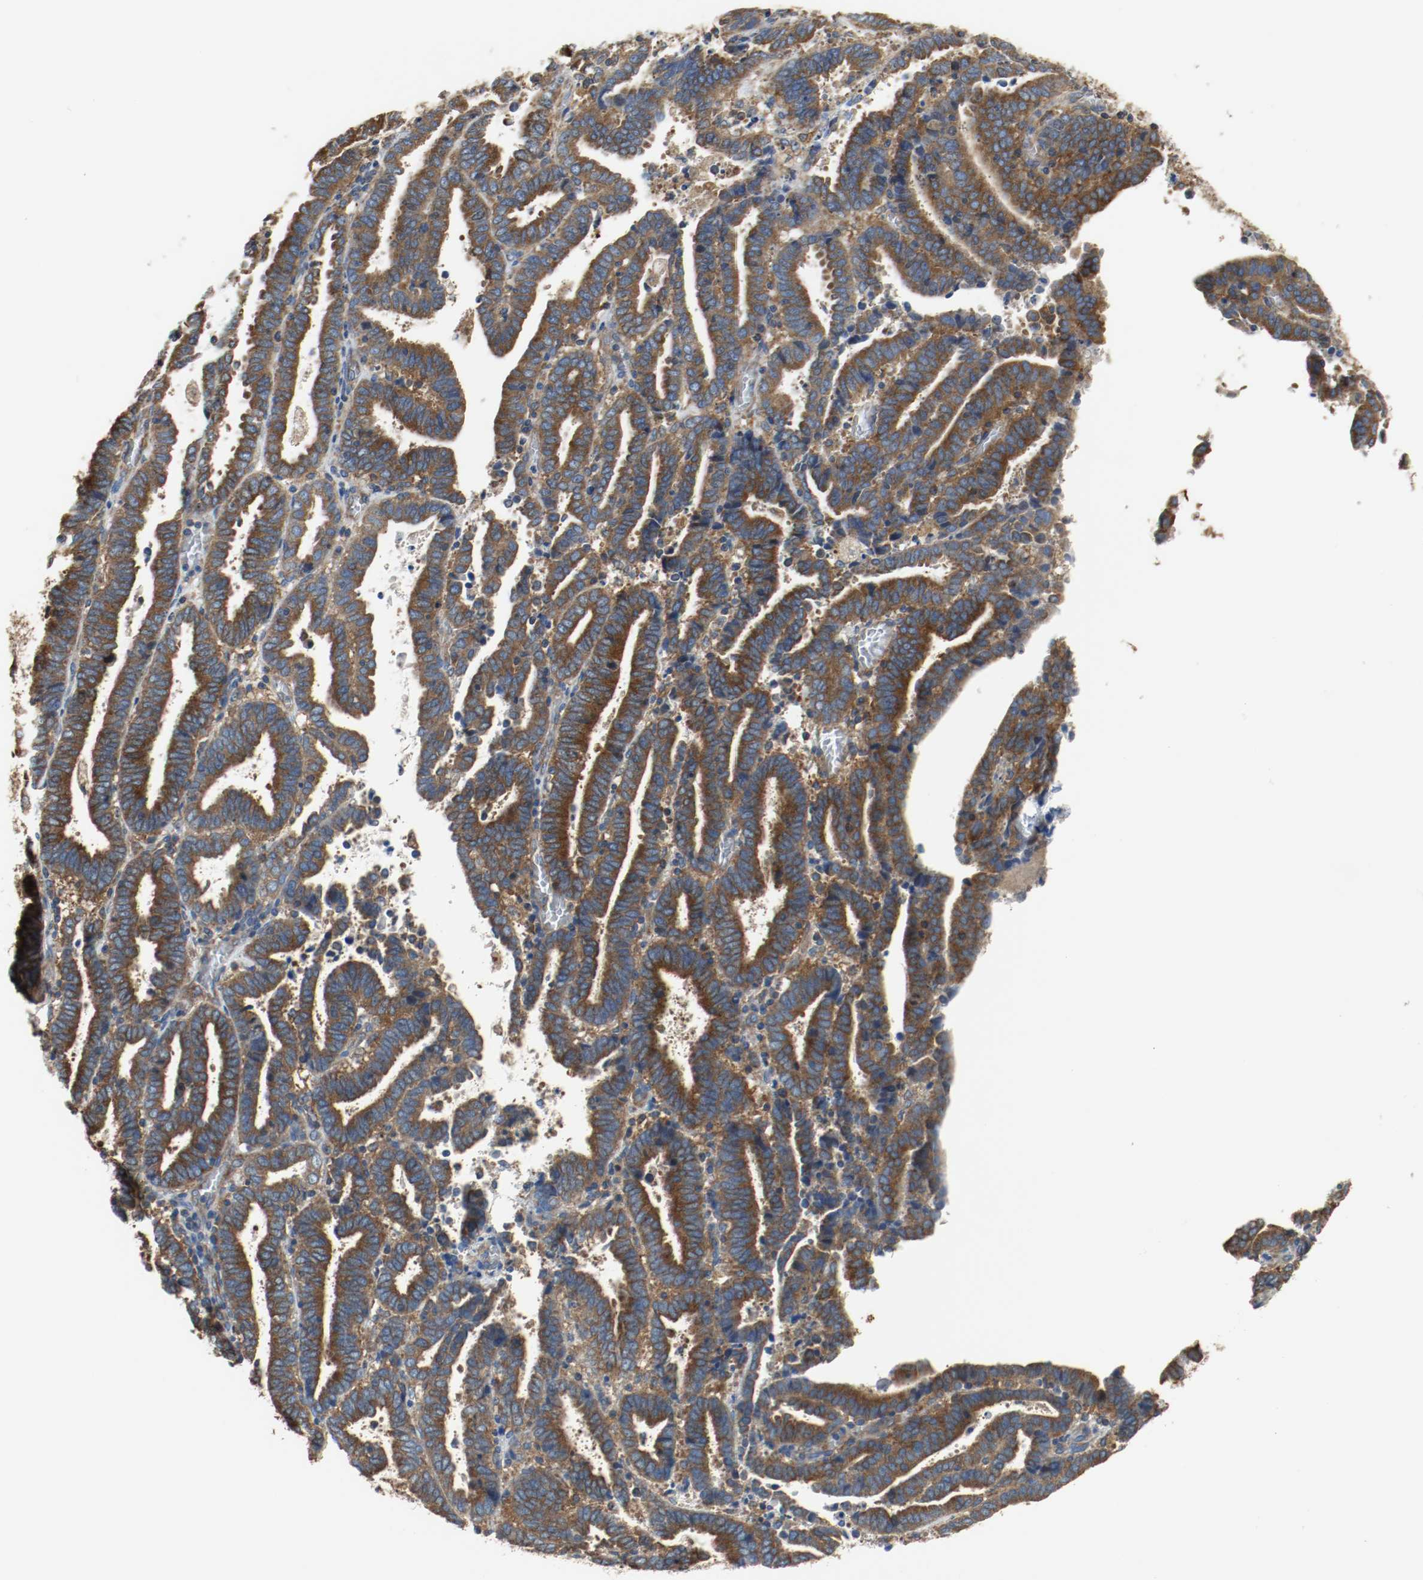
{"staining": {"intensity": "strong", "quantity": ">75%", "location": "cytoplasmic/membranous"}, "tissue": "endometrial cancer", "cell_type": "Tumor cells", "image_type": "cancer", "snomed": [{"axis": "morphology", "description": "Adenocarcinoma, NOS"}, {"axis": "topography", "description": "Uterus"}], "caption": "A high-resolution photomicrograph shows immunohistochemistry staining of endometrial adenocarcinoma, which demonstrates strong cytoplasmic/membranous positivity in approximately >75% of tumor cells. (Brightfield microscopy of DAB IHC at high magnification).", "gene": "TUBA3D", "patient": {"sex": "female", "age": 83}}